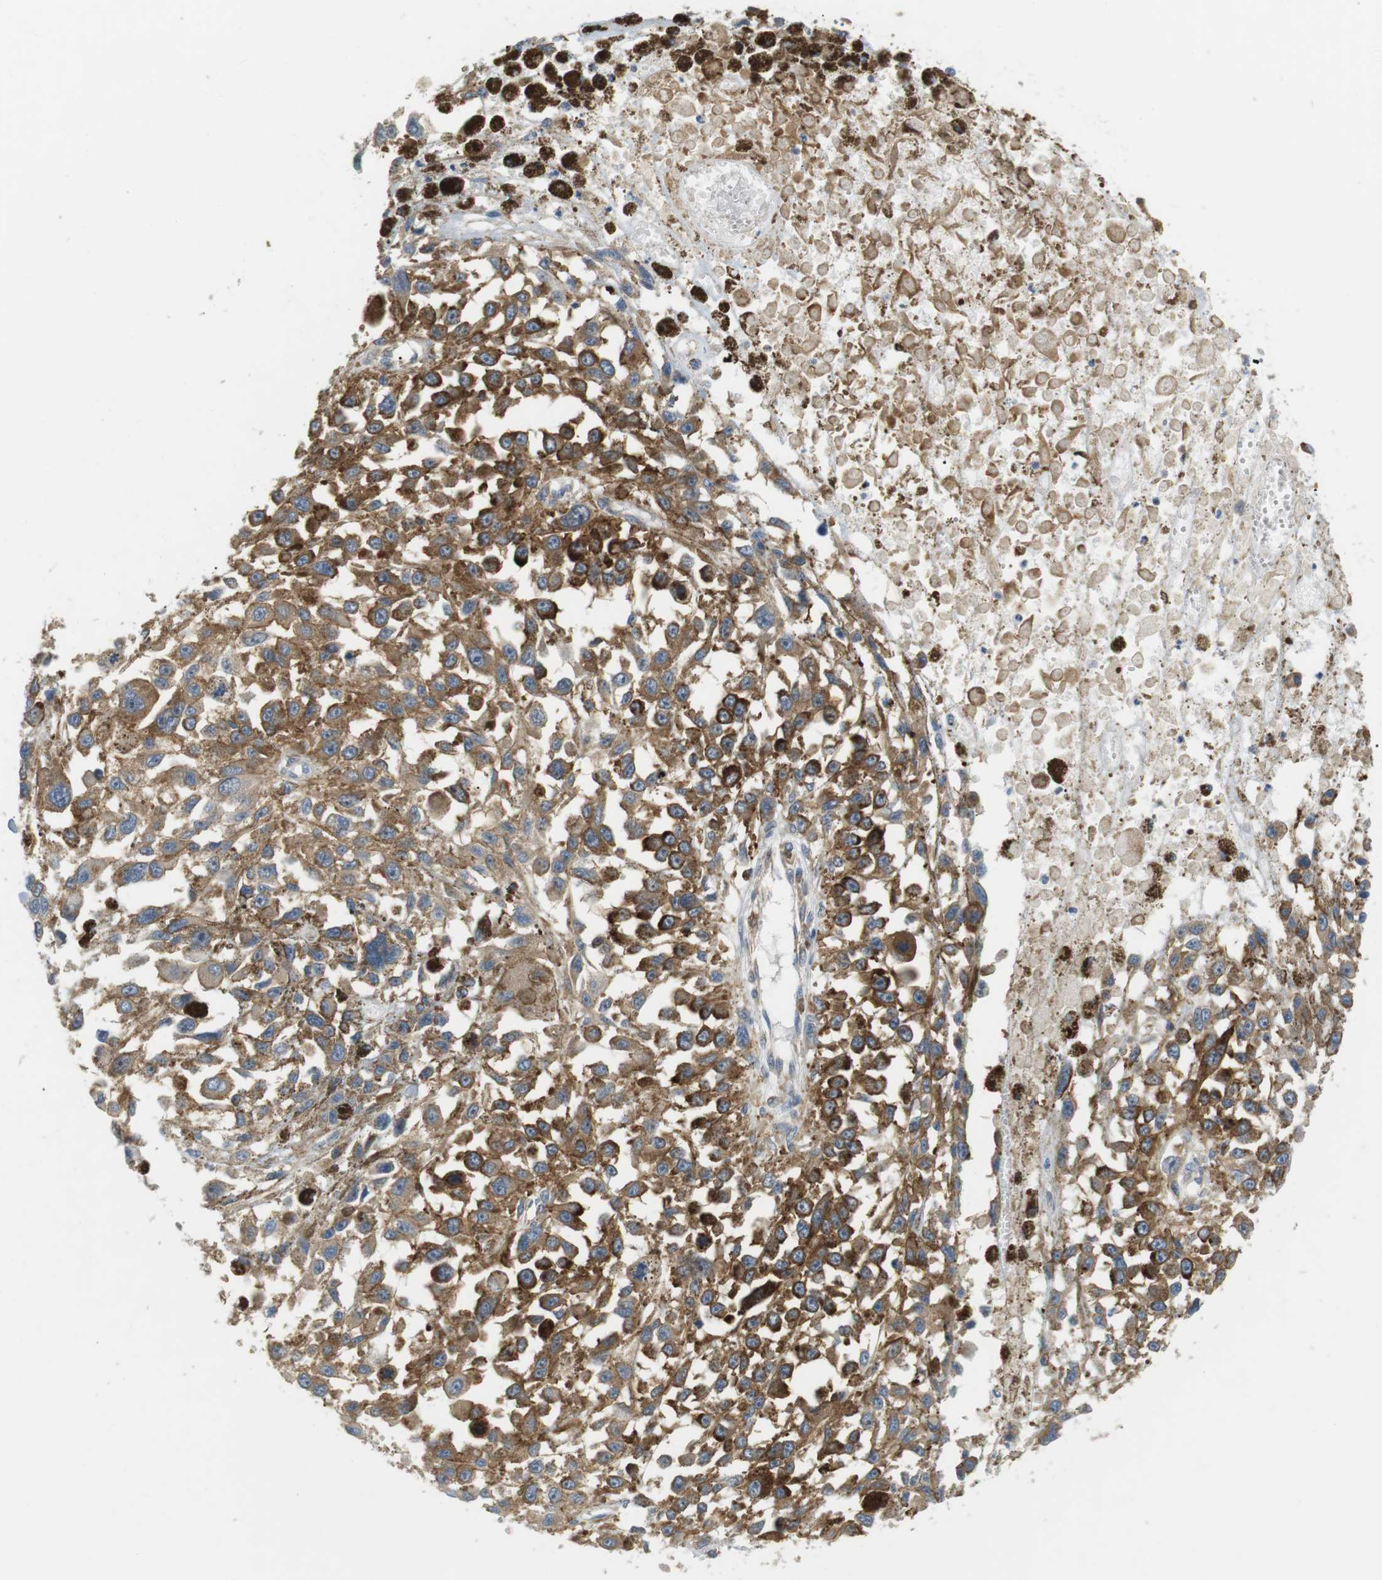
{"staining": {"intensity": "moderate", "quantity": ">75%", "location": "cytoplasmic/membranous"}, "tissue": "melanoma", "cell_type": "Tumor cells", "image_type": "cancer", "snomed": [{"axis": "morphology", "description": "Malignant melanoma, Metastatic site"}, {"axis": "topography", "description": "Lymph node"}], "caption": "Protein expression analysis of human malignant melanoma (metastatic site) reveals moderate cytoplasmic/membranous staining in about >75% of tumor cells. The staining was performed using DAB to visualize the protein expression in brown, while the nuclei were stained in blue with hematoxylin (Magnification: 20x).", "gene": "TMEM200A", "patient": {"sex": "male", "age": 59}}